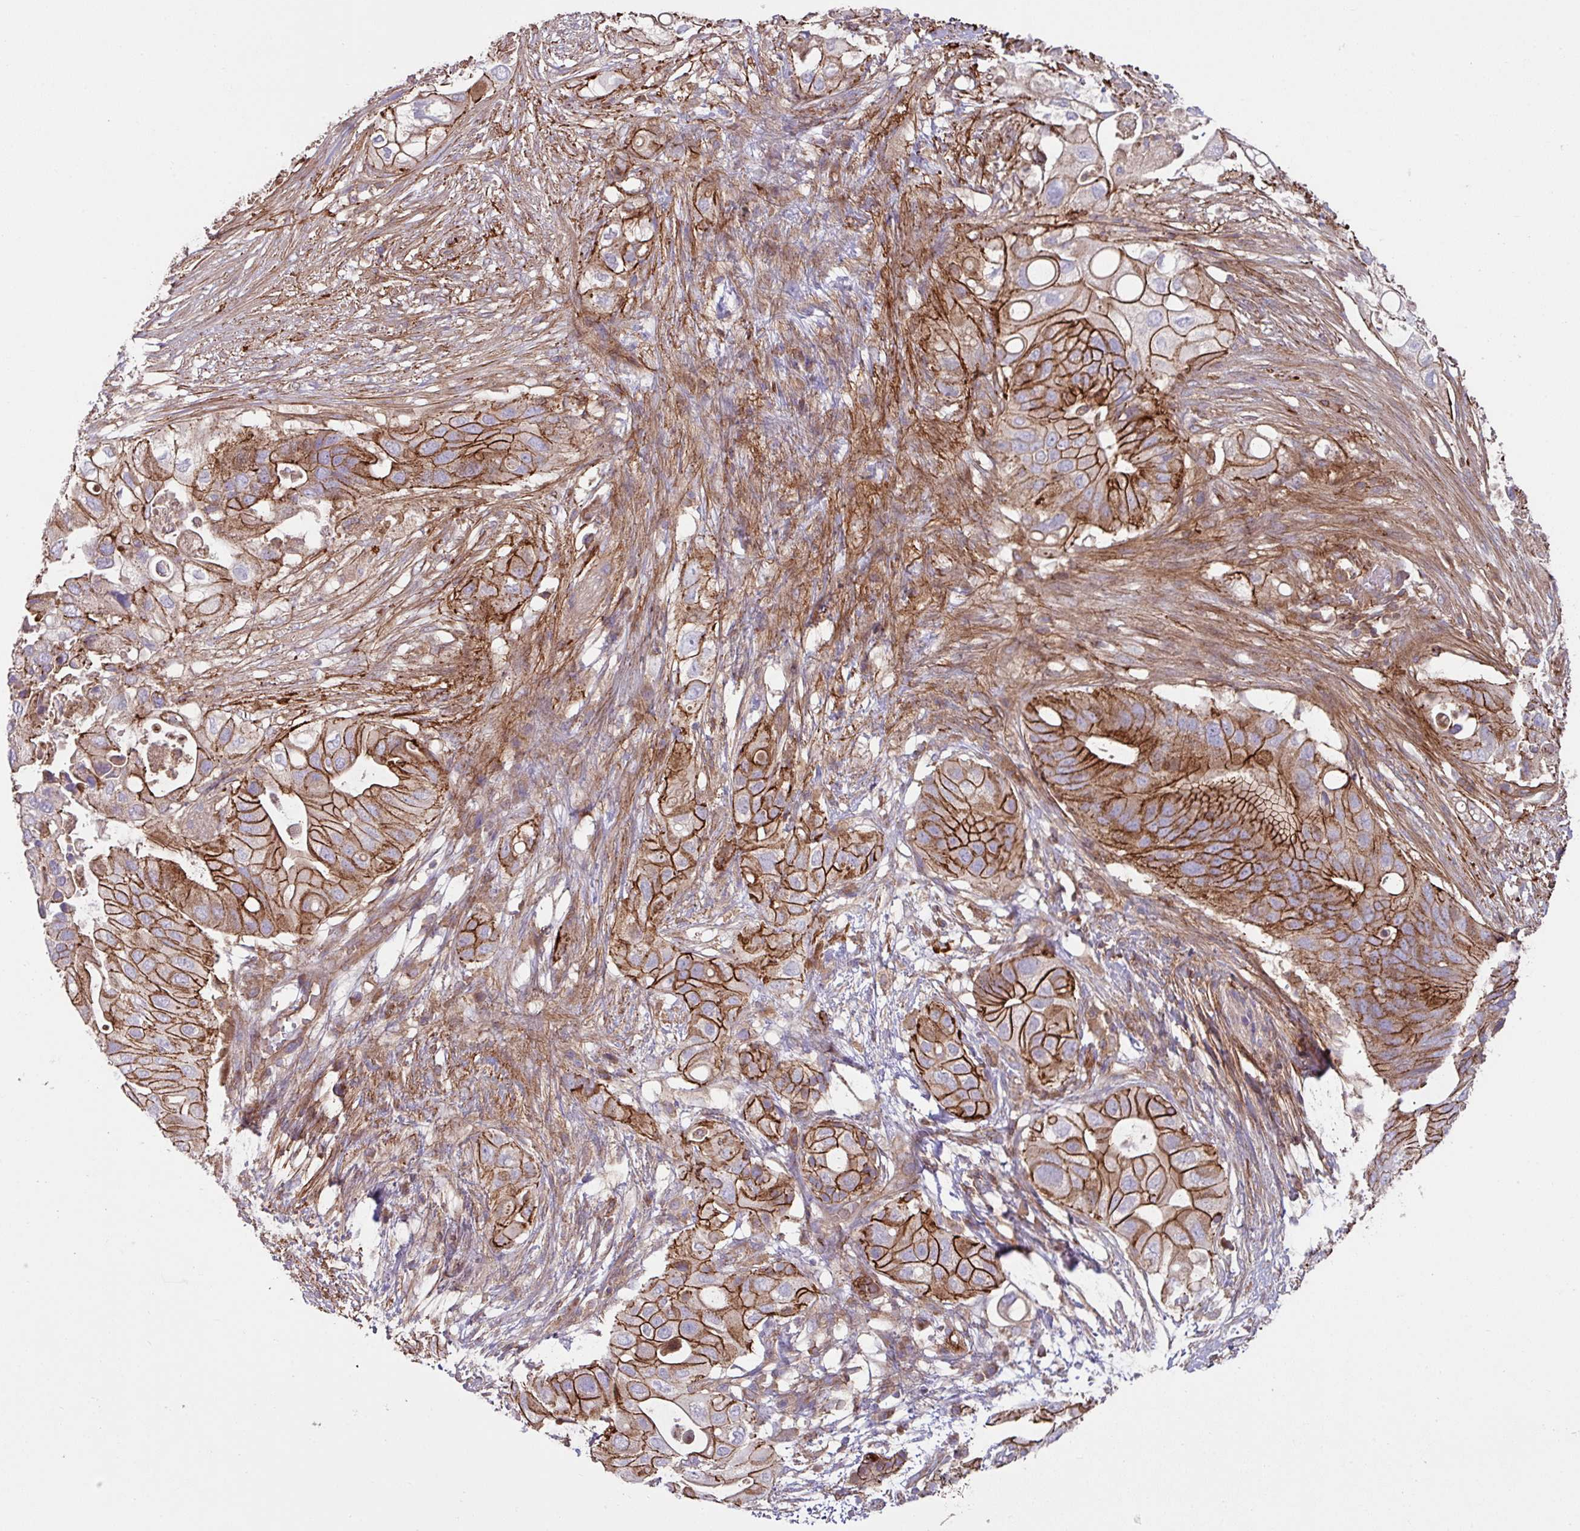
{"staining": {"intensity": "strong", "quantity": ">75%", "location": "cytoplasmic/membranous"}, "tissue": "pancreatic cancer", "cell_type": "Tumor cells", "image_type": "cancer", "snomed": [{"axis": "morphology", "description": "Adenocarcinoma, NOS"}, {"axis": "topography", "description": "Pancreas"}], "caption": "Immunohistochemical staining of human pancreatic cancer (adenocarcinoma) shows high levels of strong cytoplasmic/membranous expression in about >75% of tumor cells.", "gene": "RIC1", "patient": {"sex": "female", "age": 72}}